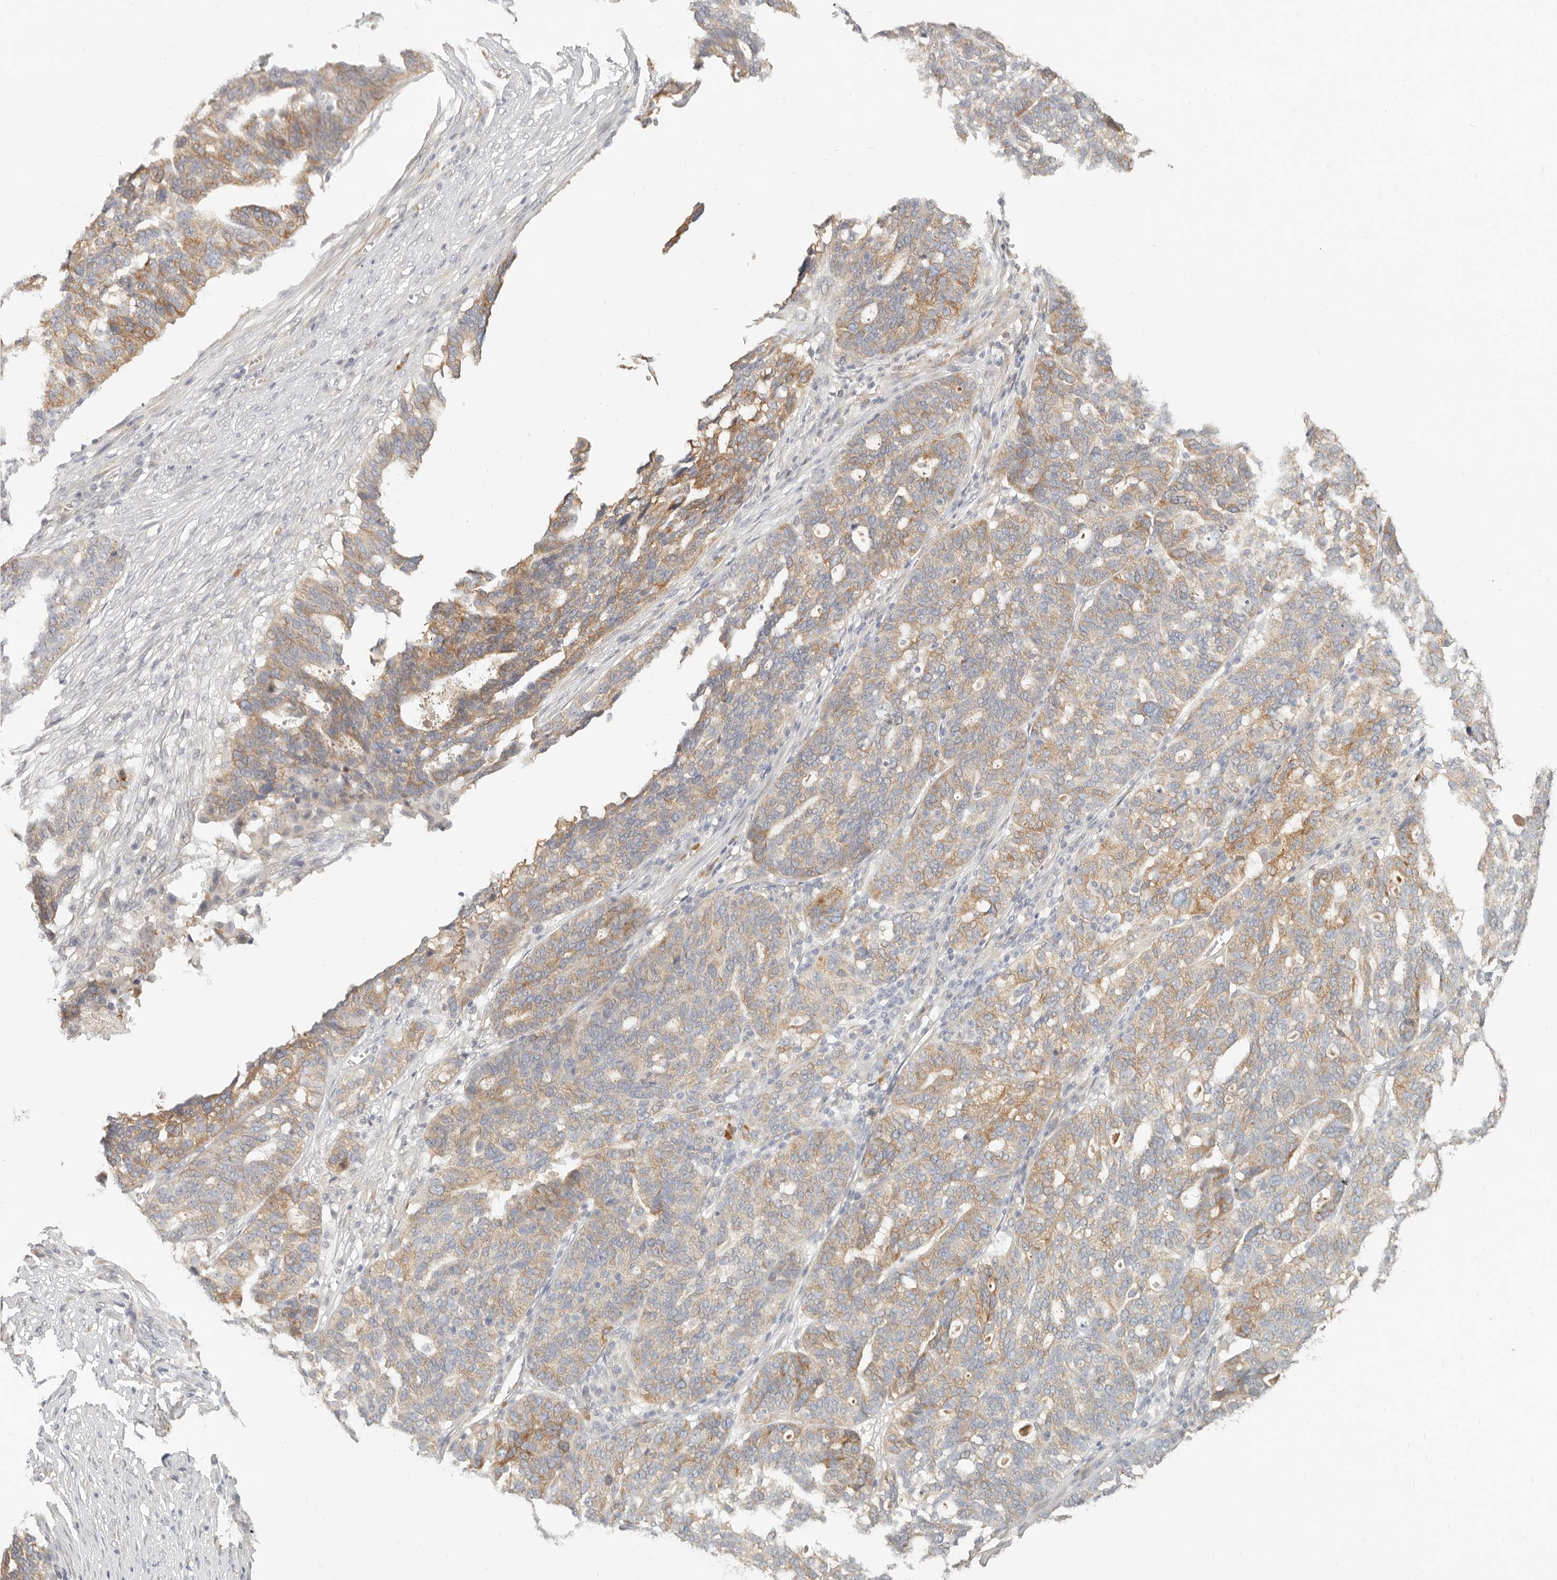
{"staining": {"intensity": "moderate", "quantity": "<25%", "location": "cytoplasmic/membranous"}, "tissue": "ovarian cancer", "cell_type": "Tumor cells", "image_type": "cancer", "snomed": [{"axis": "morphology", "description": "Cystadenocarcinoma, serous, NOS"}, {"axis": "topography", "description": "Ovary"}], "caption": "Immunohistochemistry of human ovarian cancer (serous cystadenocarcinoma) displays low levels of moderate cytoplasmic/membranous staining in about <25% of tumor cells. Nuclei are stained in blue.", "gene": "PABPC4", "patient": {"sex": "female", "age": 59}}